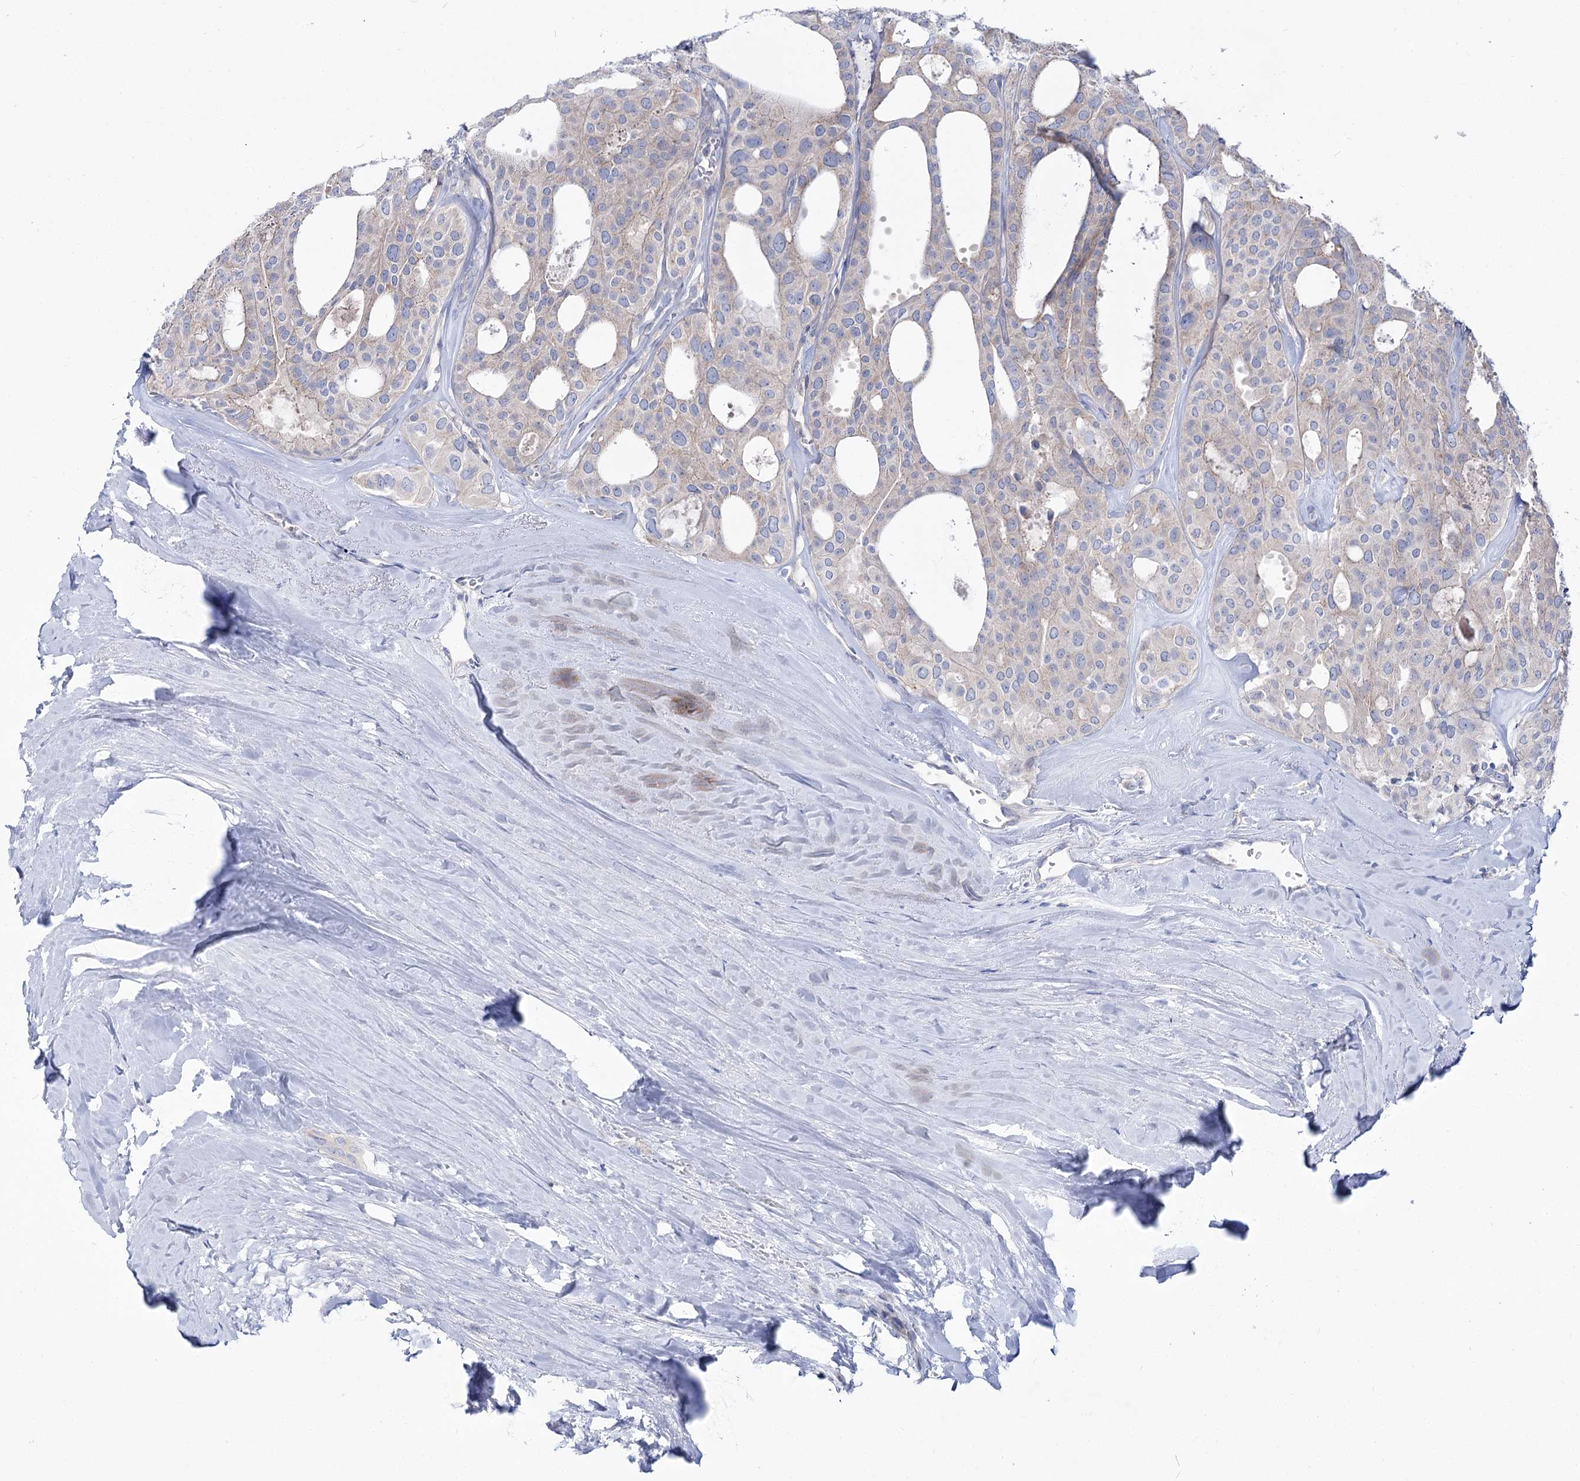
{"staining": {"intensity": "negative", "quantity": "none", "location": "none"}, "tissue": "thyroid cancer", "cell_type": "Tumor cells", "image_type": "cancer", "snomed": [{"axis": "morphology", "description": "Follicular adenoma carcinoma, NOS"}, {"axis": "topography", "description": "Thyroid gland"}], "caption": "The immunohistochemistry photomicrograph has no significant expression in tumor cells of thyroid cancer (follicular adenoma carcinoma) tissue. Brightfield microscopy of immunohistochemistry stained with DAB (brown) and hematoxylin (blue), captured at high magnification.", "gene": "SUOX", "patient": {"sex": "male", "age": 75}}